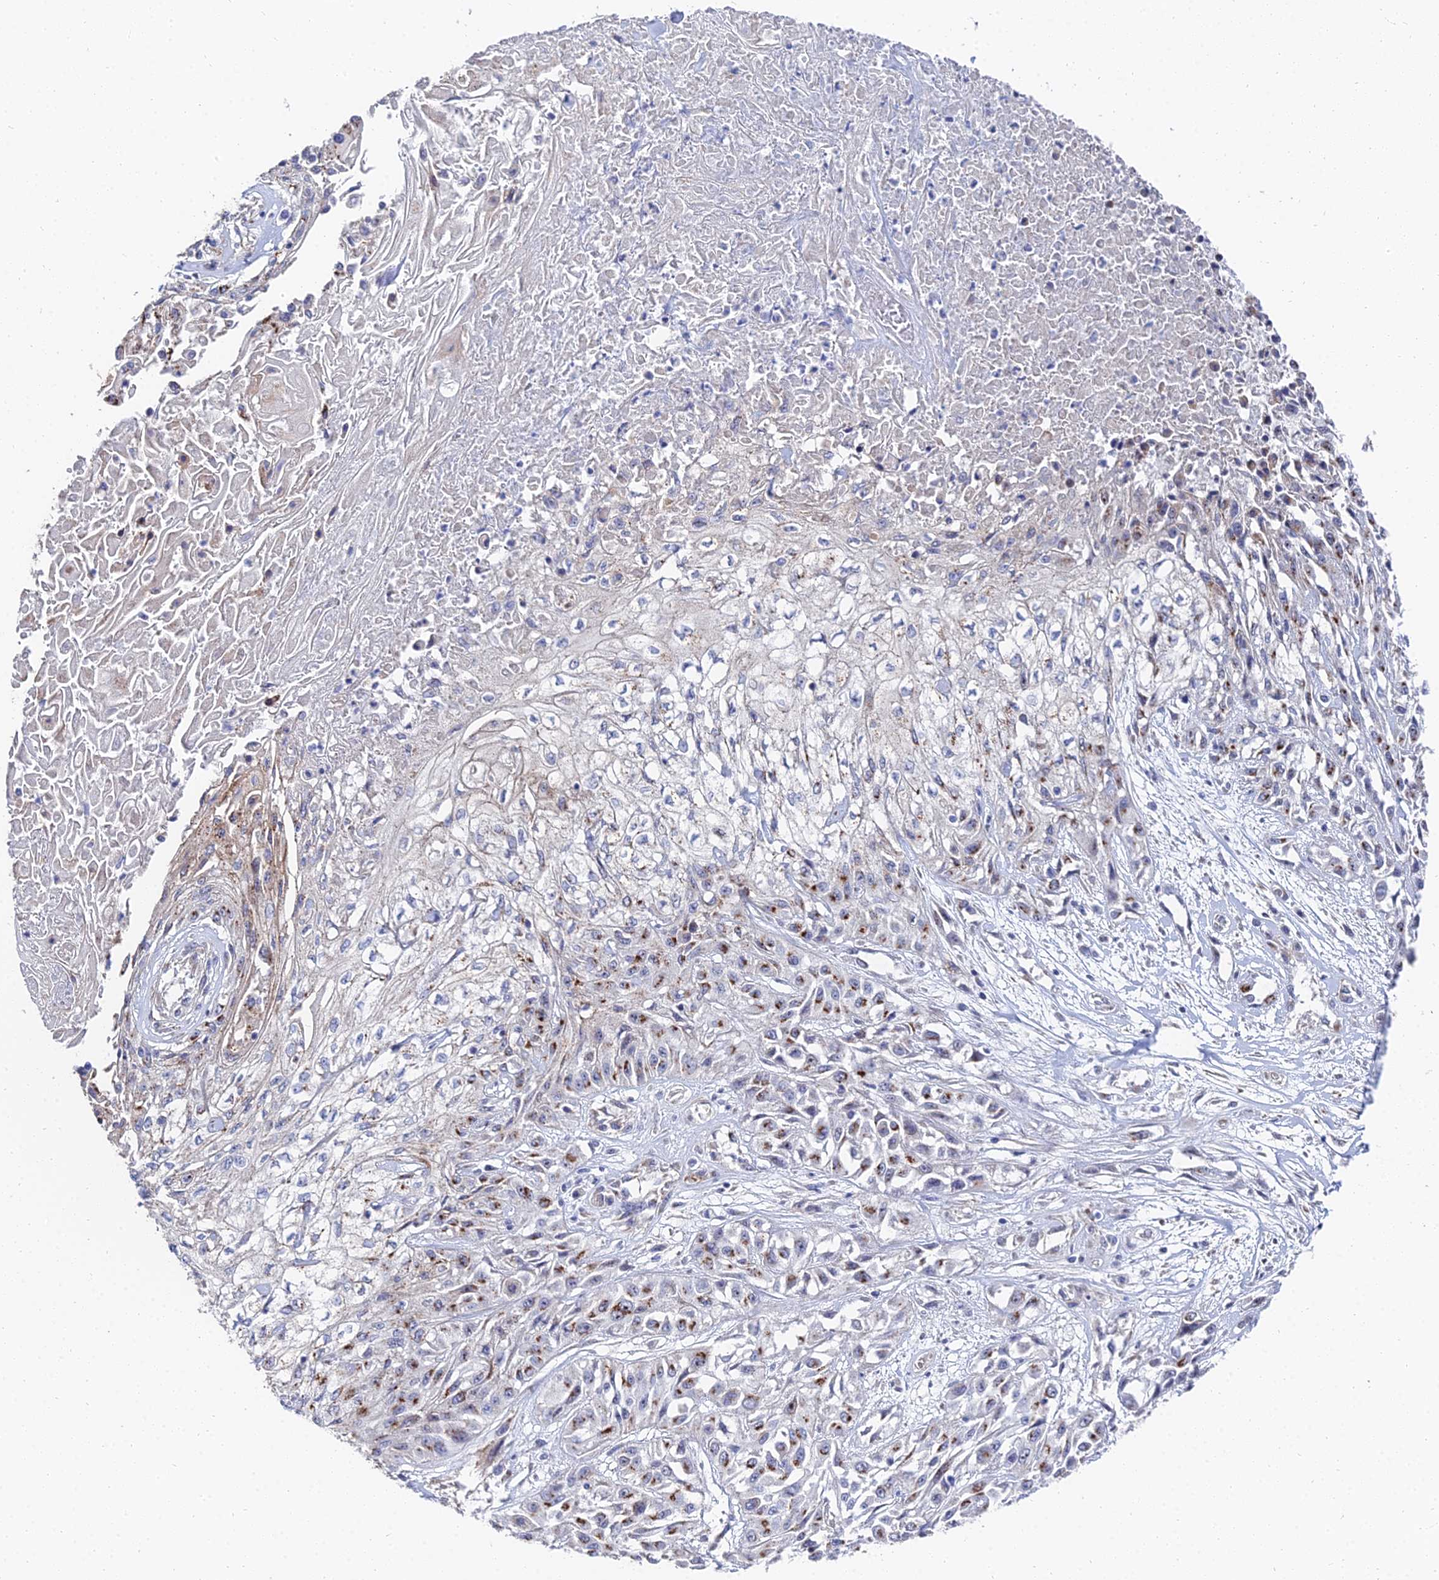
{"staining": {"intensity": "moderate", "quantity": ">75%", "location": "cytoplasmic/membranous"}, "tissue": "skin cancer", "cell_type": "Tumor cells", "image_type": "cancer", "snomed": [{"axis": "morphology", "description": "Squamous cell carcinoma, NOS"}, {"axis": "morphology", "description": "Squamous cell carcinoma, metastatic, NOS"}, {"axis": "topography", "description": "Skin"}, {"axis": "topography", "description": "Lymph node"}], "caption": "Human skin cancer (metastatic squamous cell carcinoma) stained with a brown dye shows moderate cytoplasmic/membranous positive expression in approximately >75% of tumor cells.", "gene": "BORCS8", "patient": {"sex": "male", "age": 75}}